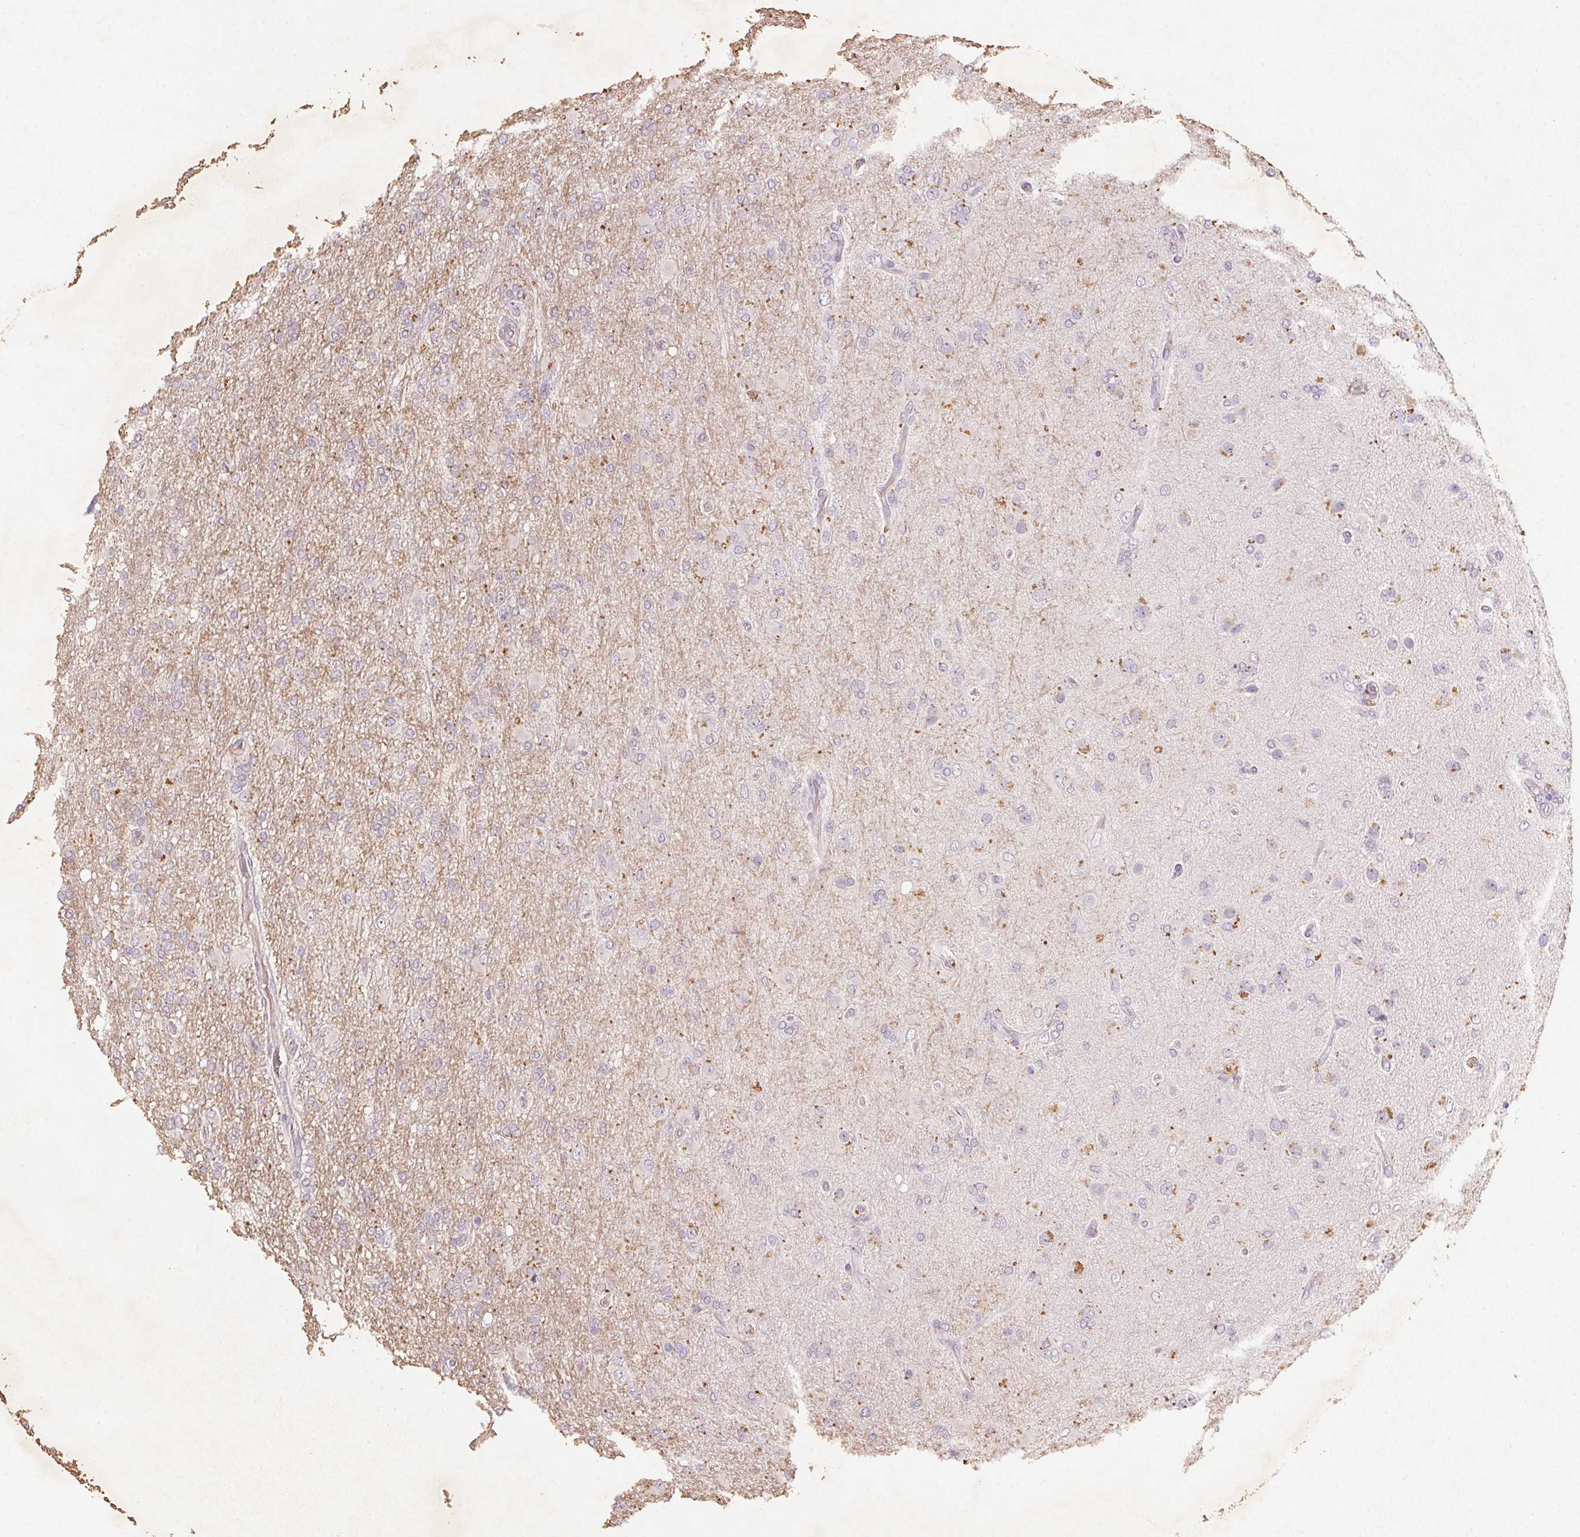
{"staining": {"intensity": "negative", "quantity": "none", "location": "none"}, "tissue": "glioma", "cell_type": "Tumor cells", "image_type": "cancer", "snomed": [{"axis": "morphology", "description": "Glioma, malignant, High grade"}, {"axis": "topography", "description": "Brain"}], "caption": "Immunohistochemical staining of human malignant glioma (high-grade) exhibits no significant expression in tumor cells. (DAB immunohistochemistry (IHC), high magnification).", "gene": "CXCL5", "patient": {"sex": "male", "age": 61}}